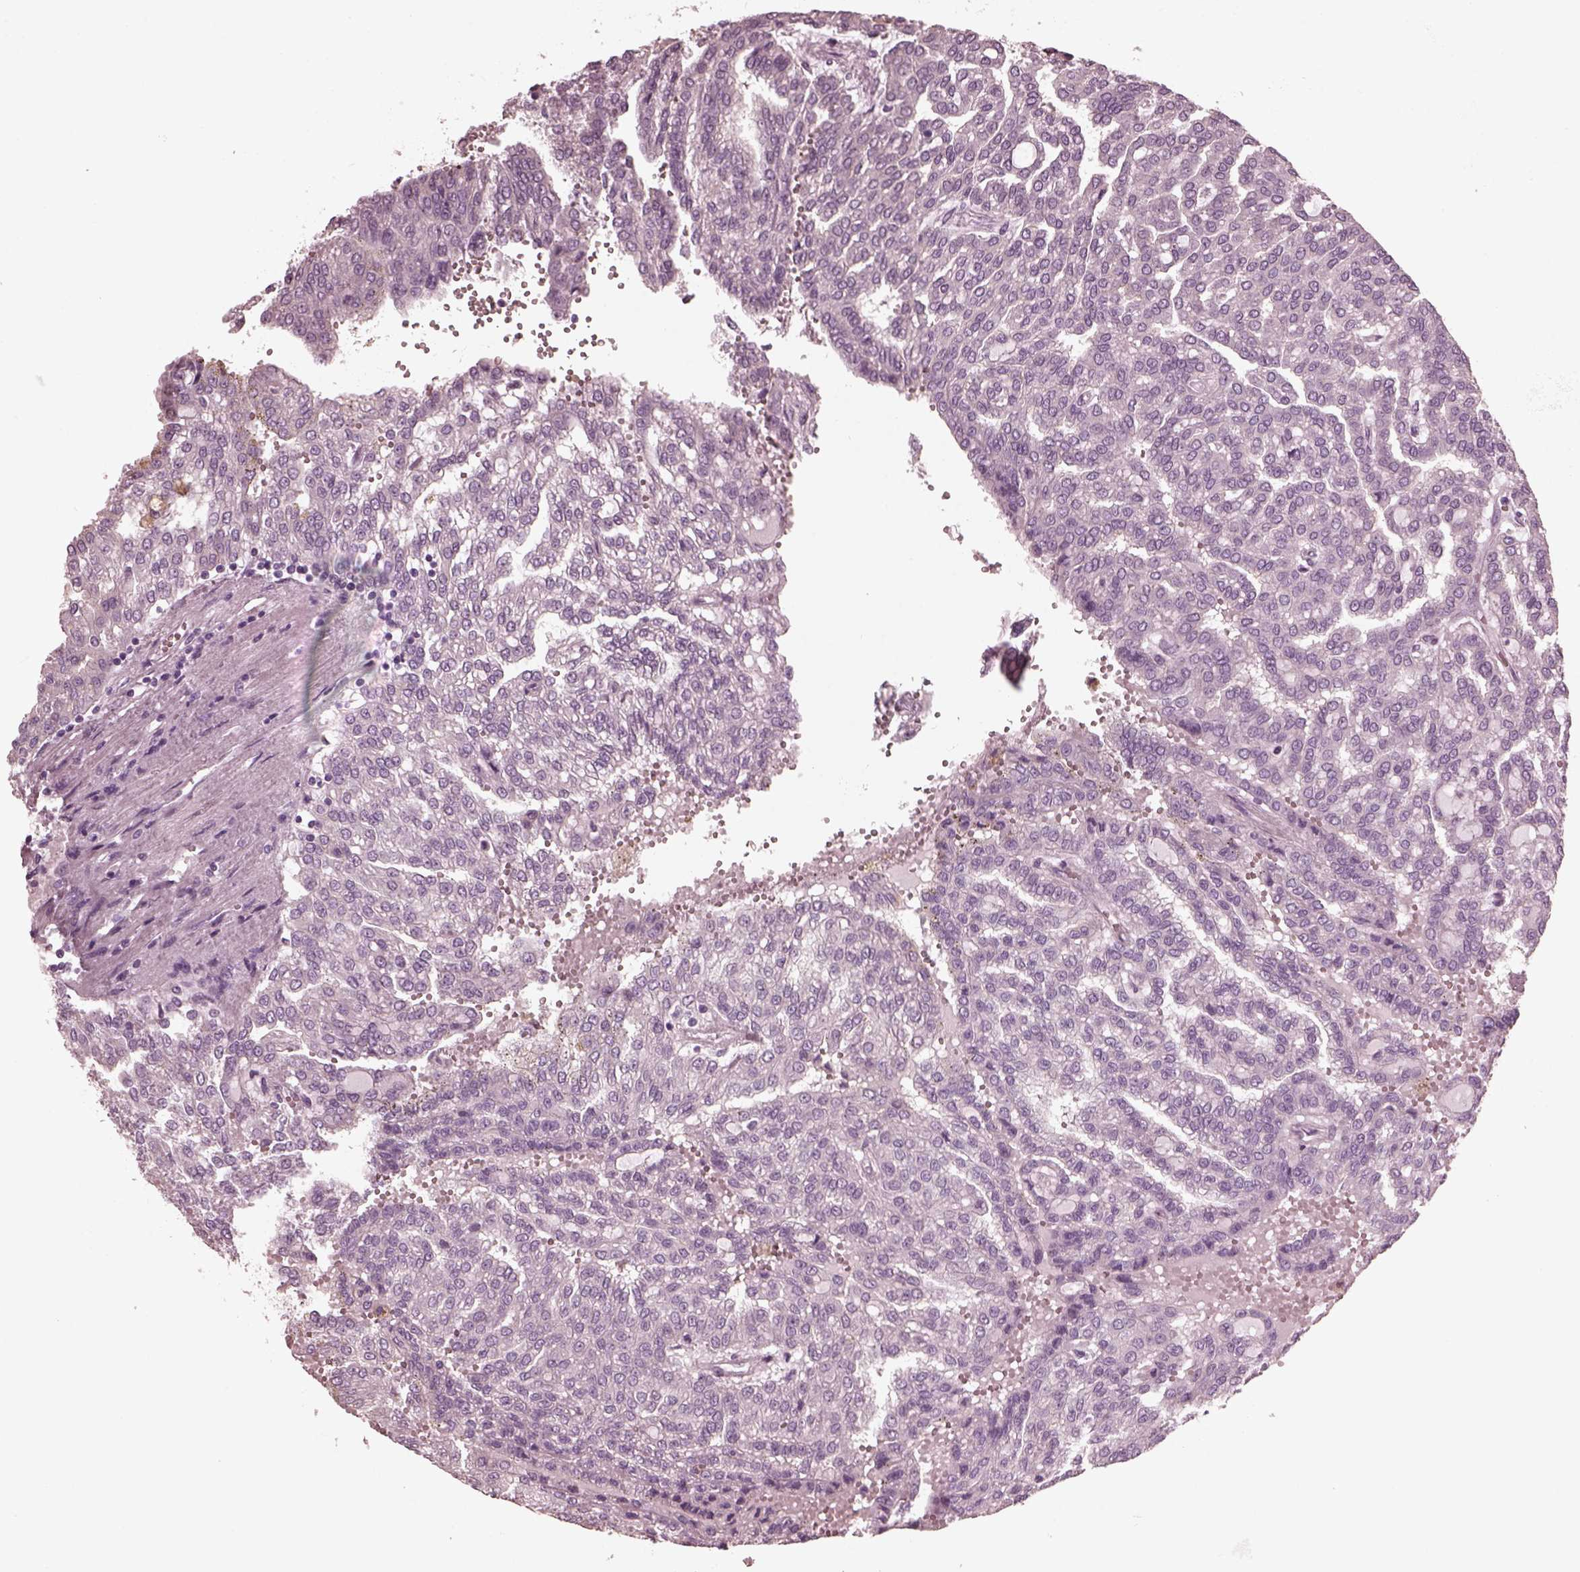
{"staining": {"intensity": "negative", "quantity": "none", "location": "none"}, "tissue": "renal cancer", "cell_type": "Tumor cells", "image_type": "cancer", "snomed": [{"axis": "morphology", "description": "Adenocarcinoma, NOS"}, {"axis": "topography", "description": "Kidney"}], "caption": "Immunohistochemical staining of human renal cancer exhibits no significant positivity in tumor cells.", "gene": "CGA", "patient": {"sex": "male", "age": 63}}